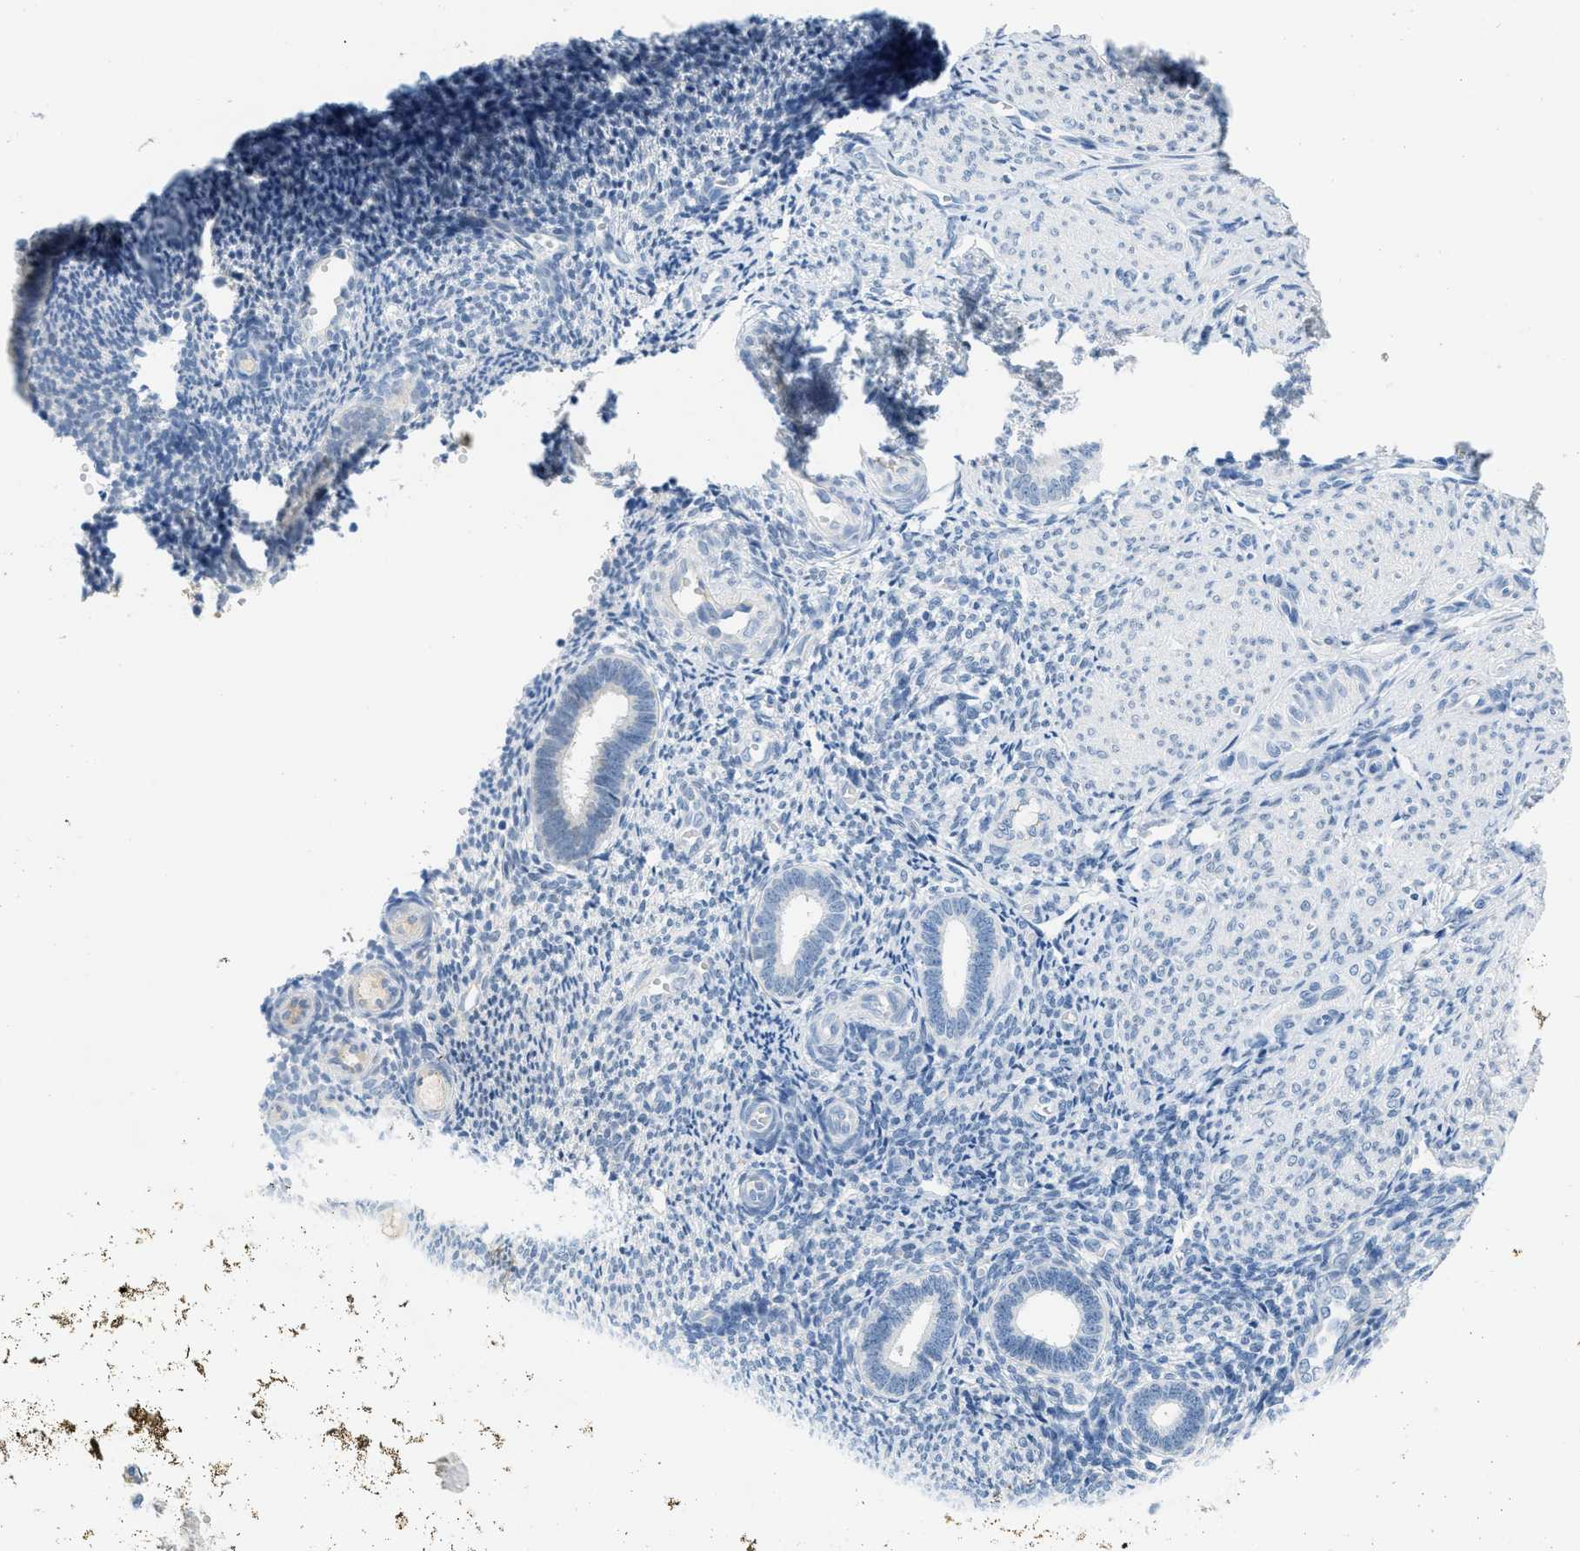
{"staining": {"intensity": "negative", "quantity": "none", "location": "none"}, "tissue": "endometrium", "cell_type": "Cells in endometrial stroma", "image_type": "normal", "snomed": [{"axis": "morphology", "description": "Normal tissue, NOS"}, {"axis": "topography", "description": "Endometrium"}], "caption": "An image of human endometrium is negative for staining in cells in endometrial stroma. (Stains: DAB immunohistochemistry with hematoxylin counter stain, Microscopy: brightfield microscopy at high magnification).", "gene": "HSF2", "patient": {"sex": "female", "age": 27}}